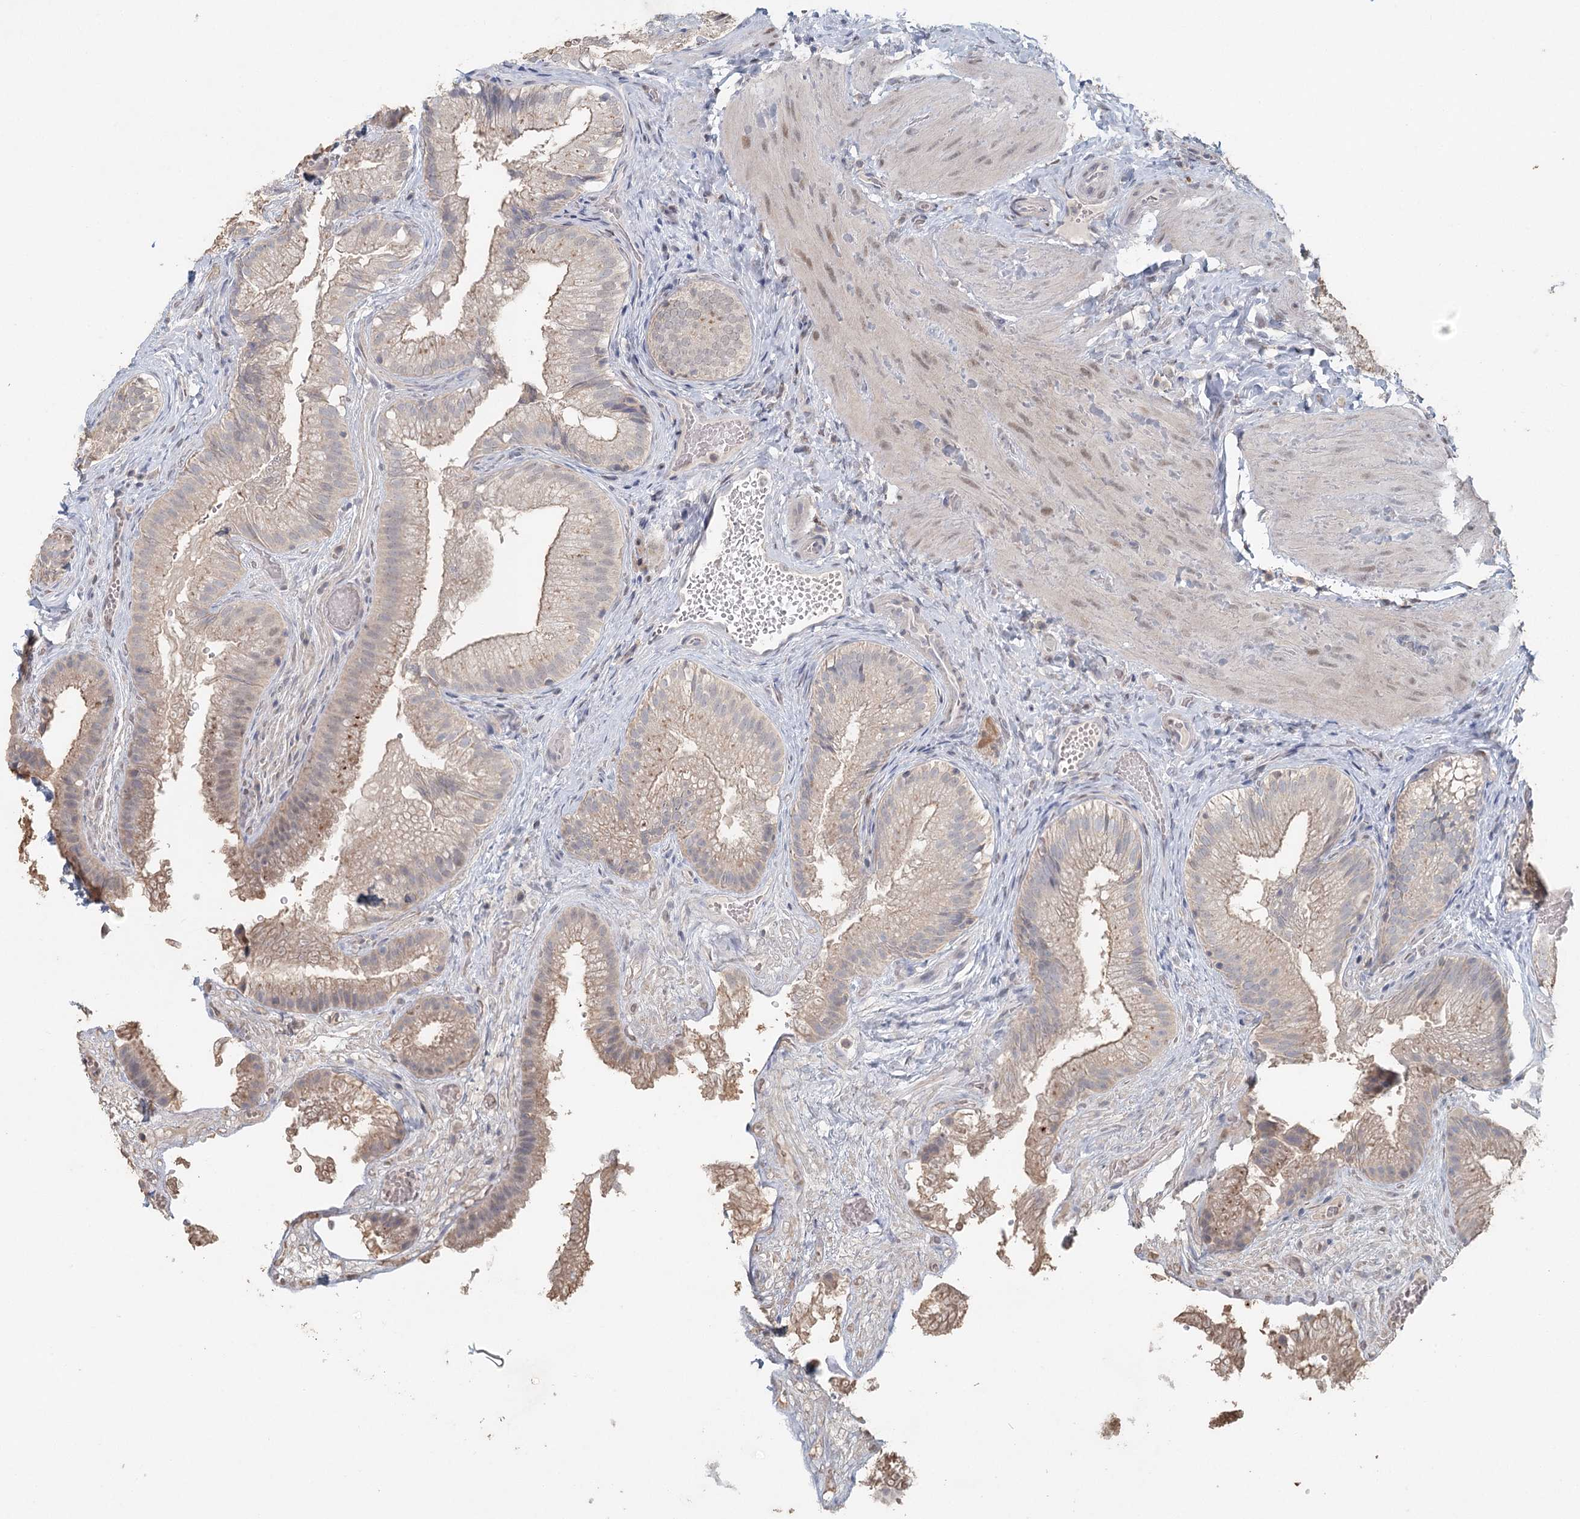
{"staining": {"intensity": "moderate", "quantity": "25%-75%", "location": "cytoplasmic/membranous"}, "tissue": "gallbladder", "cell_type": "Glandular cells", "image_type": "normal", "snomed": [{"axis": "morphology", "description": "Normal tissue, NOS"}, {"axis": "topography", "description": "Gallbladder"}], "caption": "An IHC photomicrograph of unremarkable tissue is shown. Protein staining in brown labels moderate cytoplasmic/membranous positivity in gallbladder within glandular cells.", "gene": "ADK", "patient": {"sex": "female", "age": 30}}